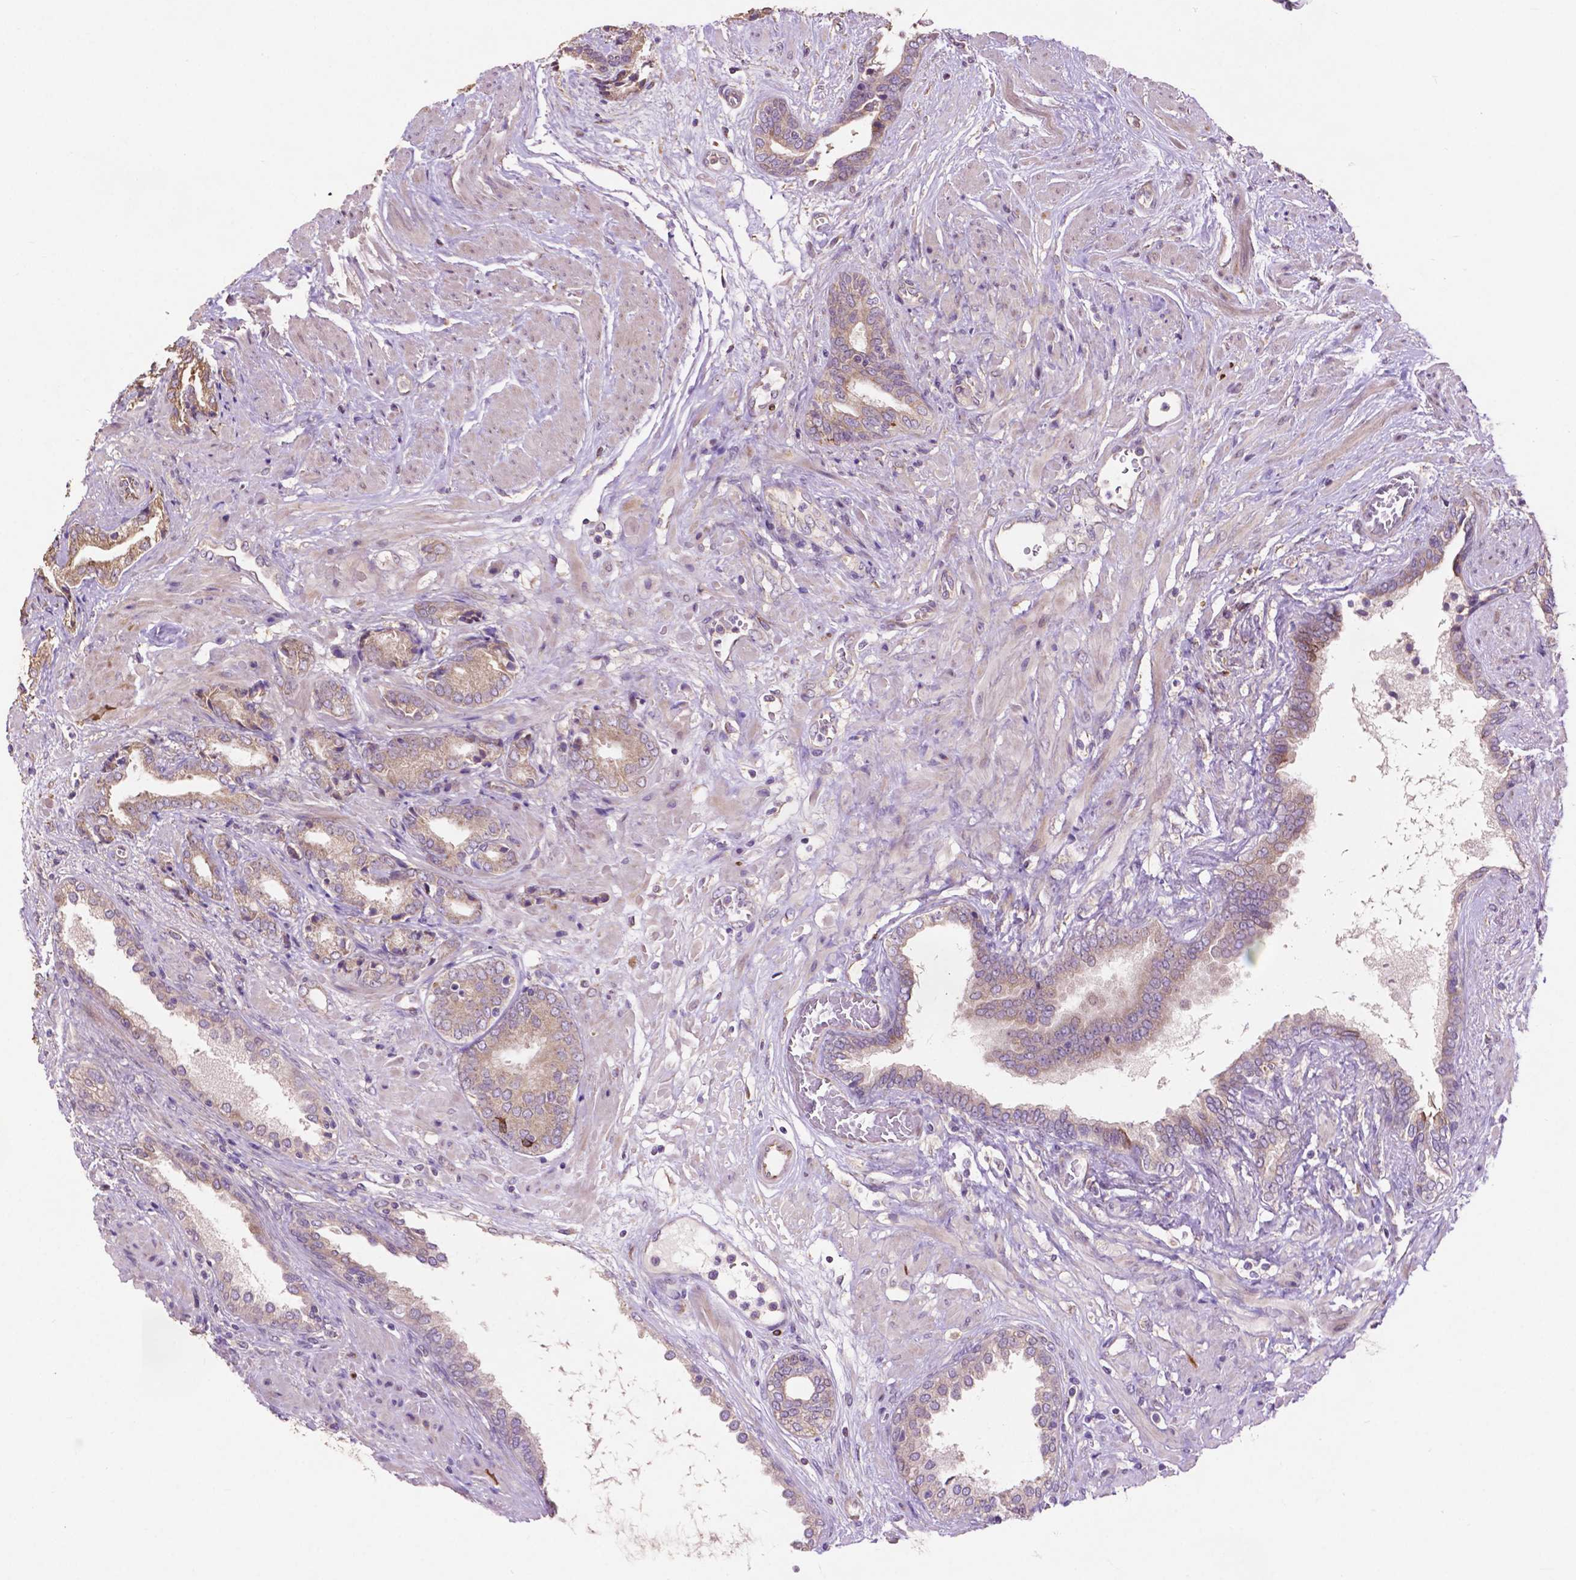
{"staining": {"intensity": "negative", "quantity": "none", "location": "none"}, "tissue": "prostate cancer", "cell_type": "Tumor cells", "image_type": "cancer", "snomed": [{"axis": "morphology", "description": "Adenocarcinoma, High grade"}, {"axis": "topography", "description": "Prostate"}], "caption": "Human adenocarcinoma (high-grade) (prostate) stained for a protein using immunohistochemistry reveals no staining in tumor cells.", "gene": "MBTPS1", "patient": {"sex": "male", "age": 56}}